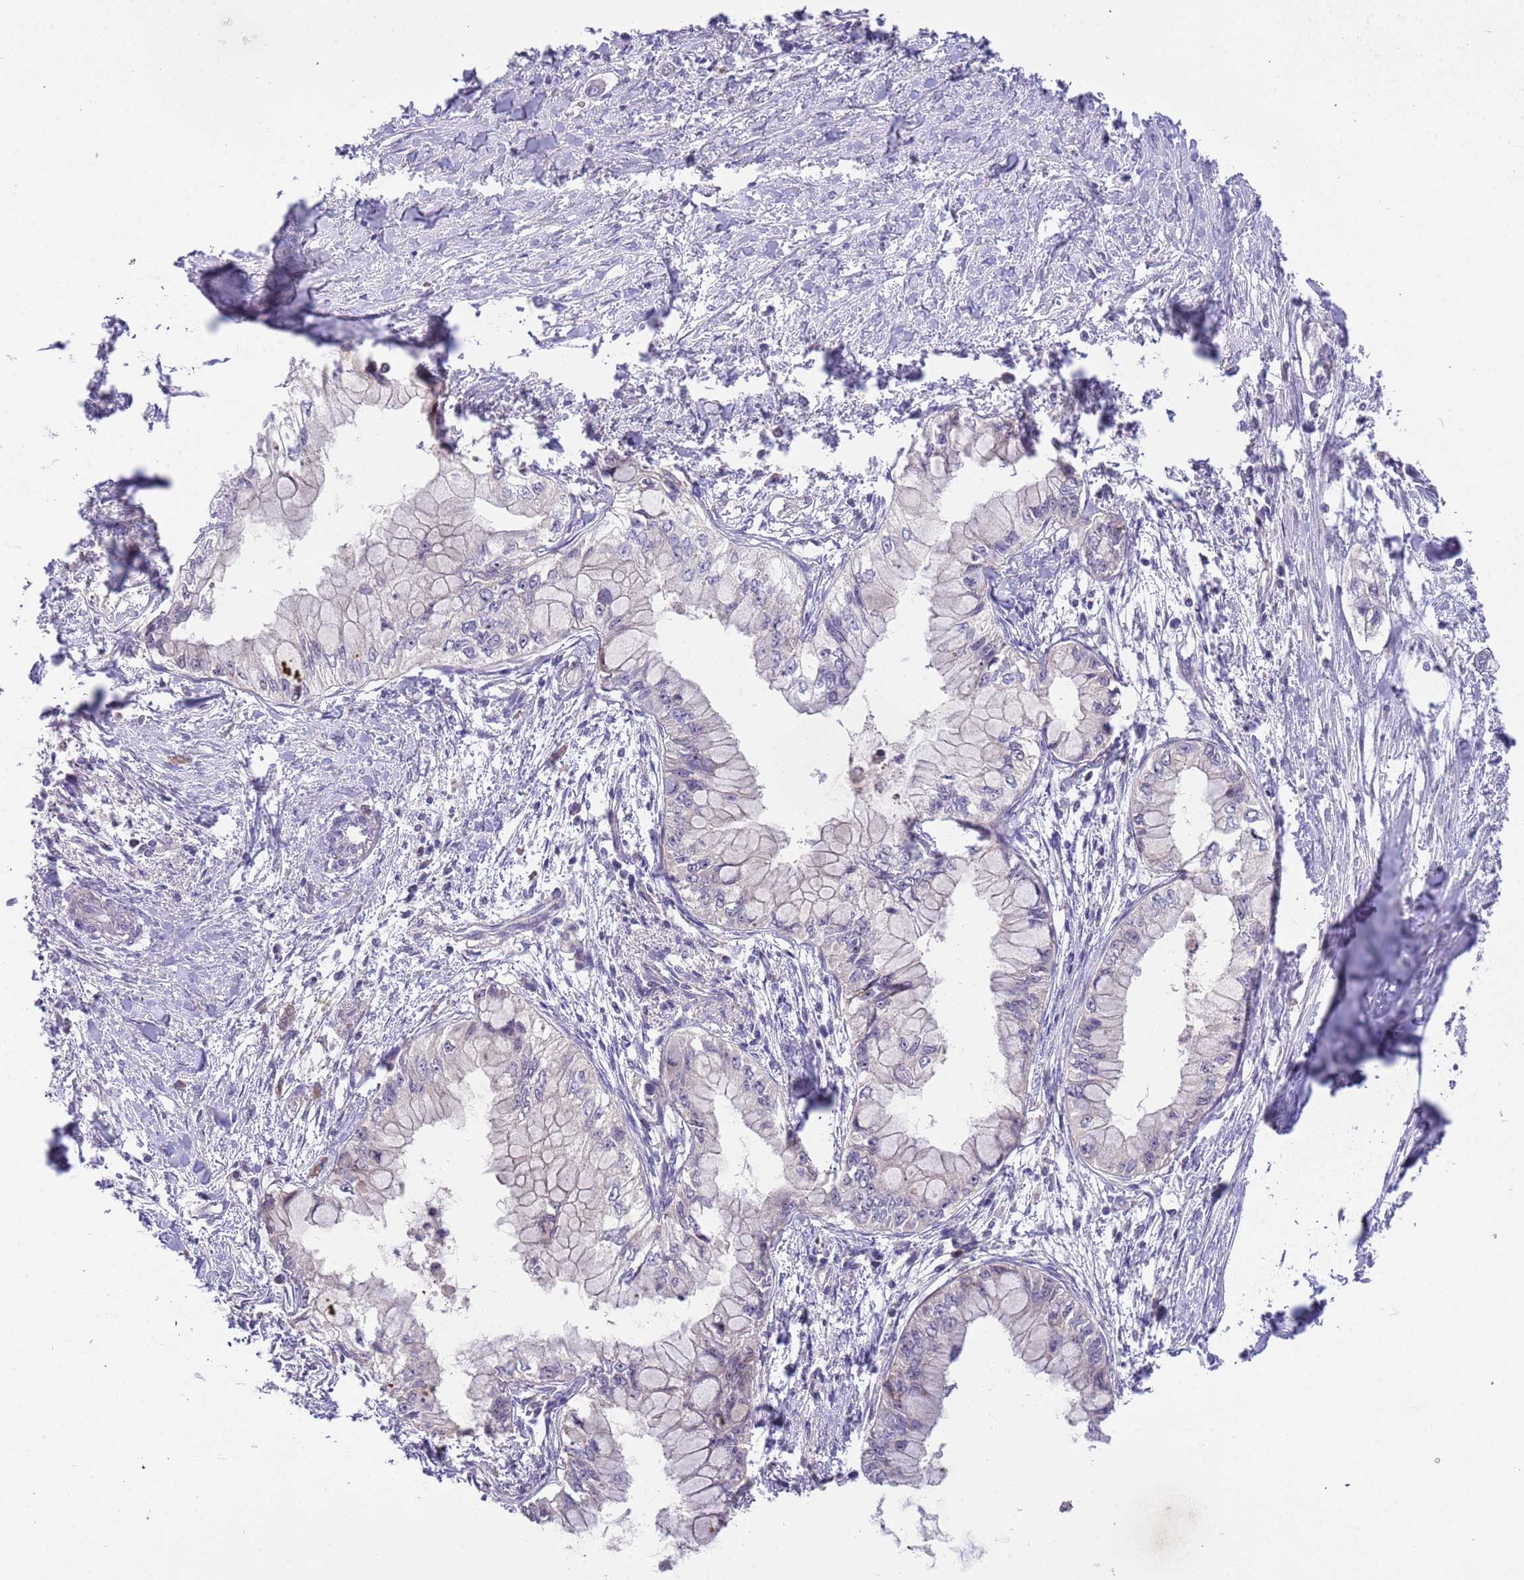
{"staining": {"intensity": "negative", "quantity": "none", "location": "none"}, "tissue": "pancreatic cancer", "cell_type": "Tumor cells", "image_type": "cancer", "snomed": [{"axis": "morphology", "description": "Adenocarcinoma, NOS"}, {"axis": "topography", "description": "Pancreas"}], "caption": "Image shows no significant protein positivity in tumor cells of adenocarcinoma (pancreatic). (DAB IHC with hematoxylin counter stain).", "gene": "TRAPPC6B", "patient": {"sex": "male", "age": 48}}